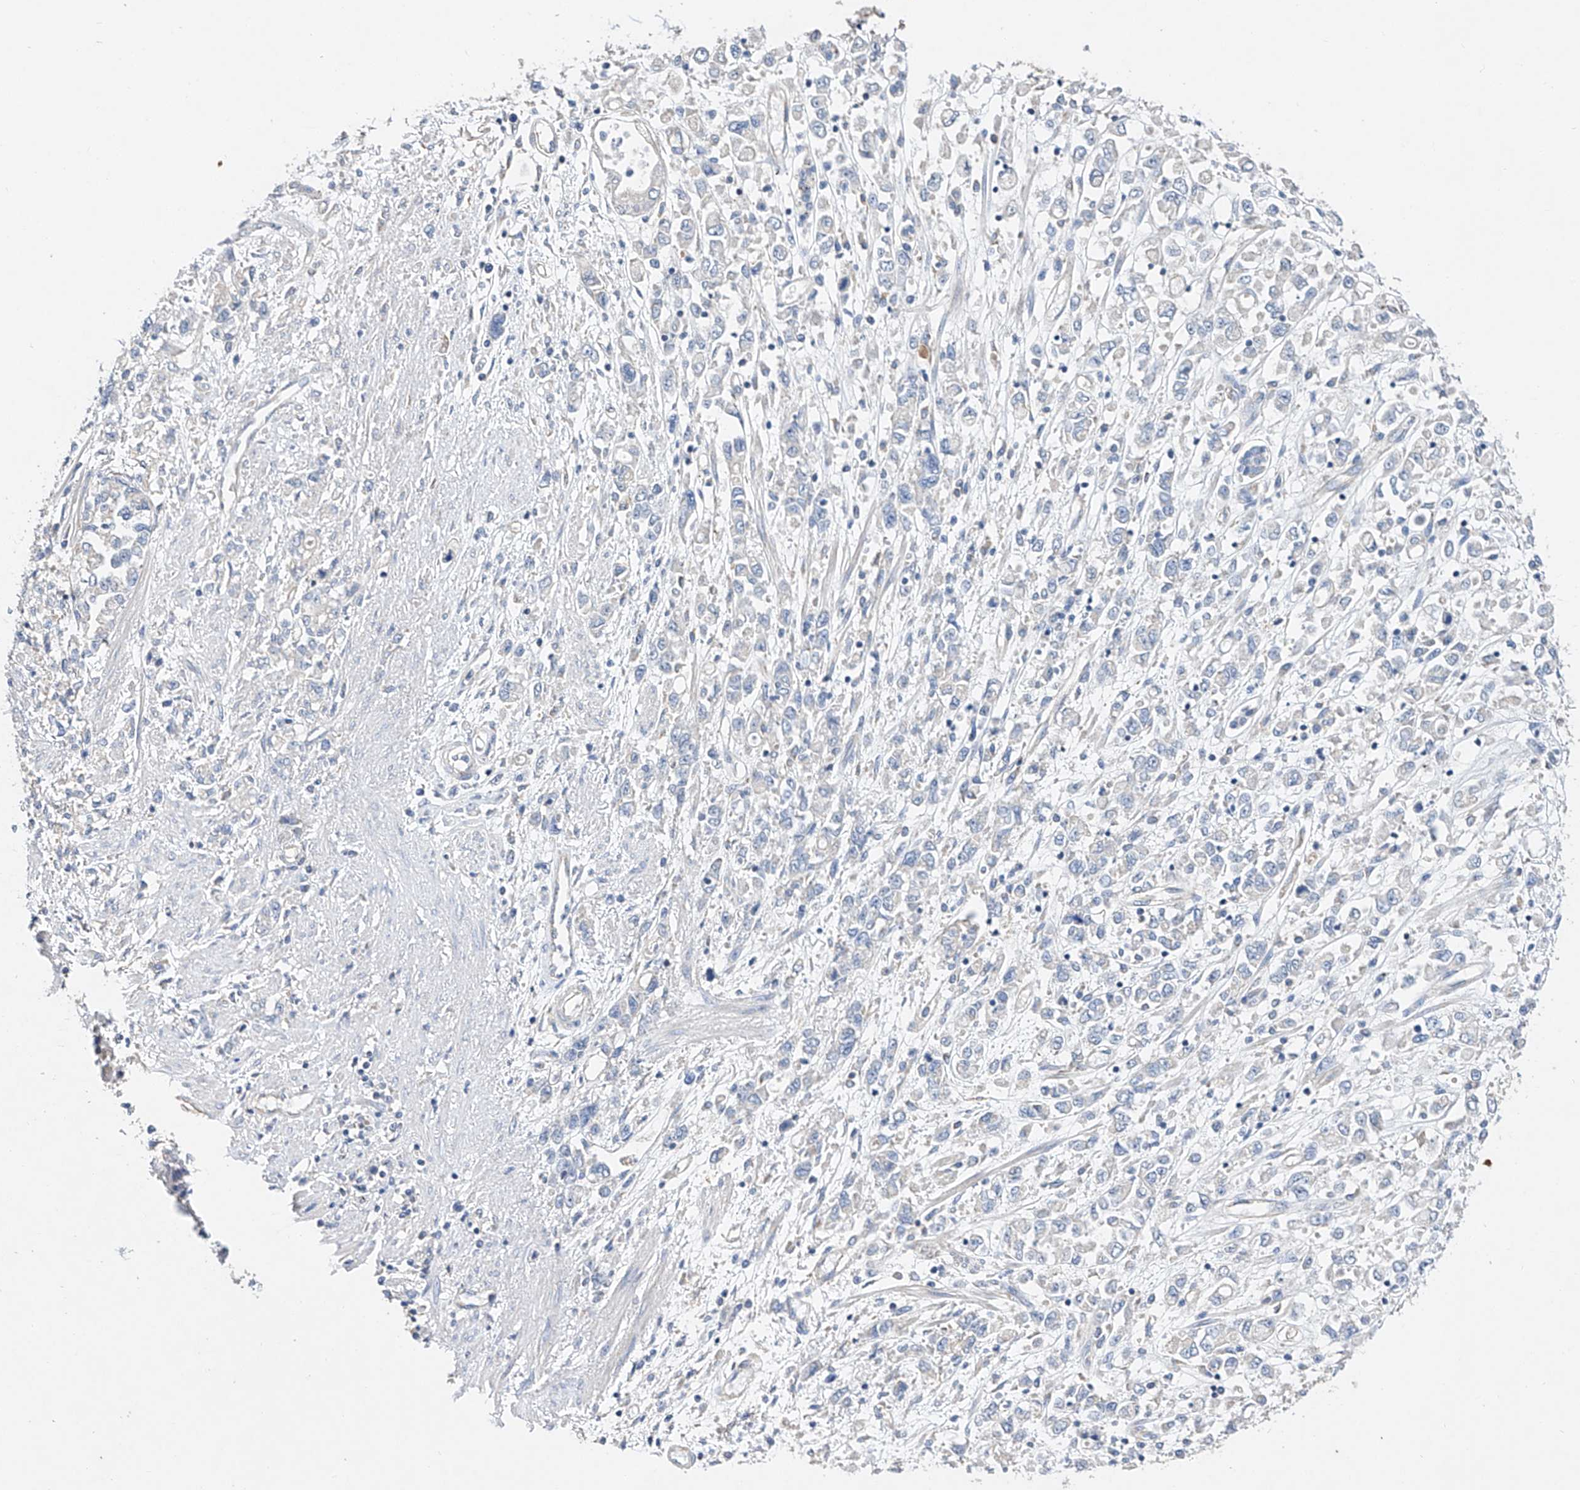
{"staining": {"intensity": "negative", "quantity": "none", "location": "none"}, "tissue": "stomach cancer", "cell_type": "Tumor cells", "image_type": "cancer", "snomed": [{"axis": "morphology", "description": "Adenocarcinoma, NOS"}, {"axis": "topography", "description": "Stomach"}], "caption": "Tumor cells are negative for protein expression in human stomach adenocarcinoma. Brightfield microscopy of IHC stained with DAB (3,3'-diaminobenzidine) (brown) and hematoxylin (blue), captured at high magnification.", "gene": "AMD1", "patient": {"sex": "female", "age": 76}}